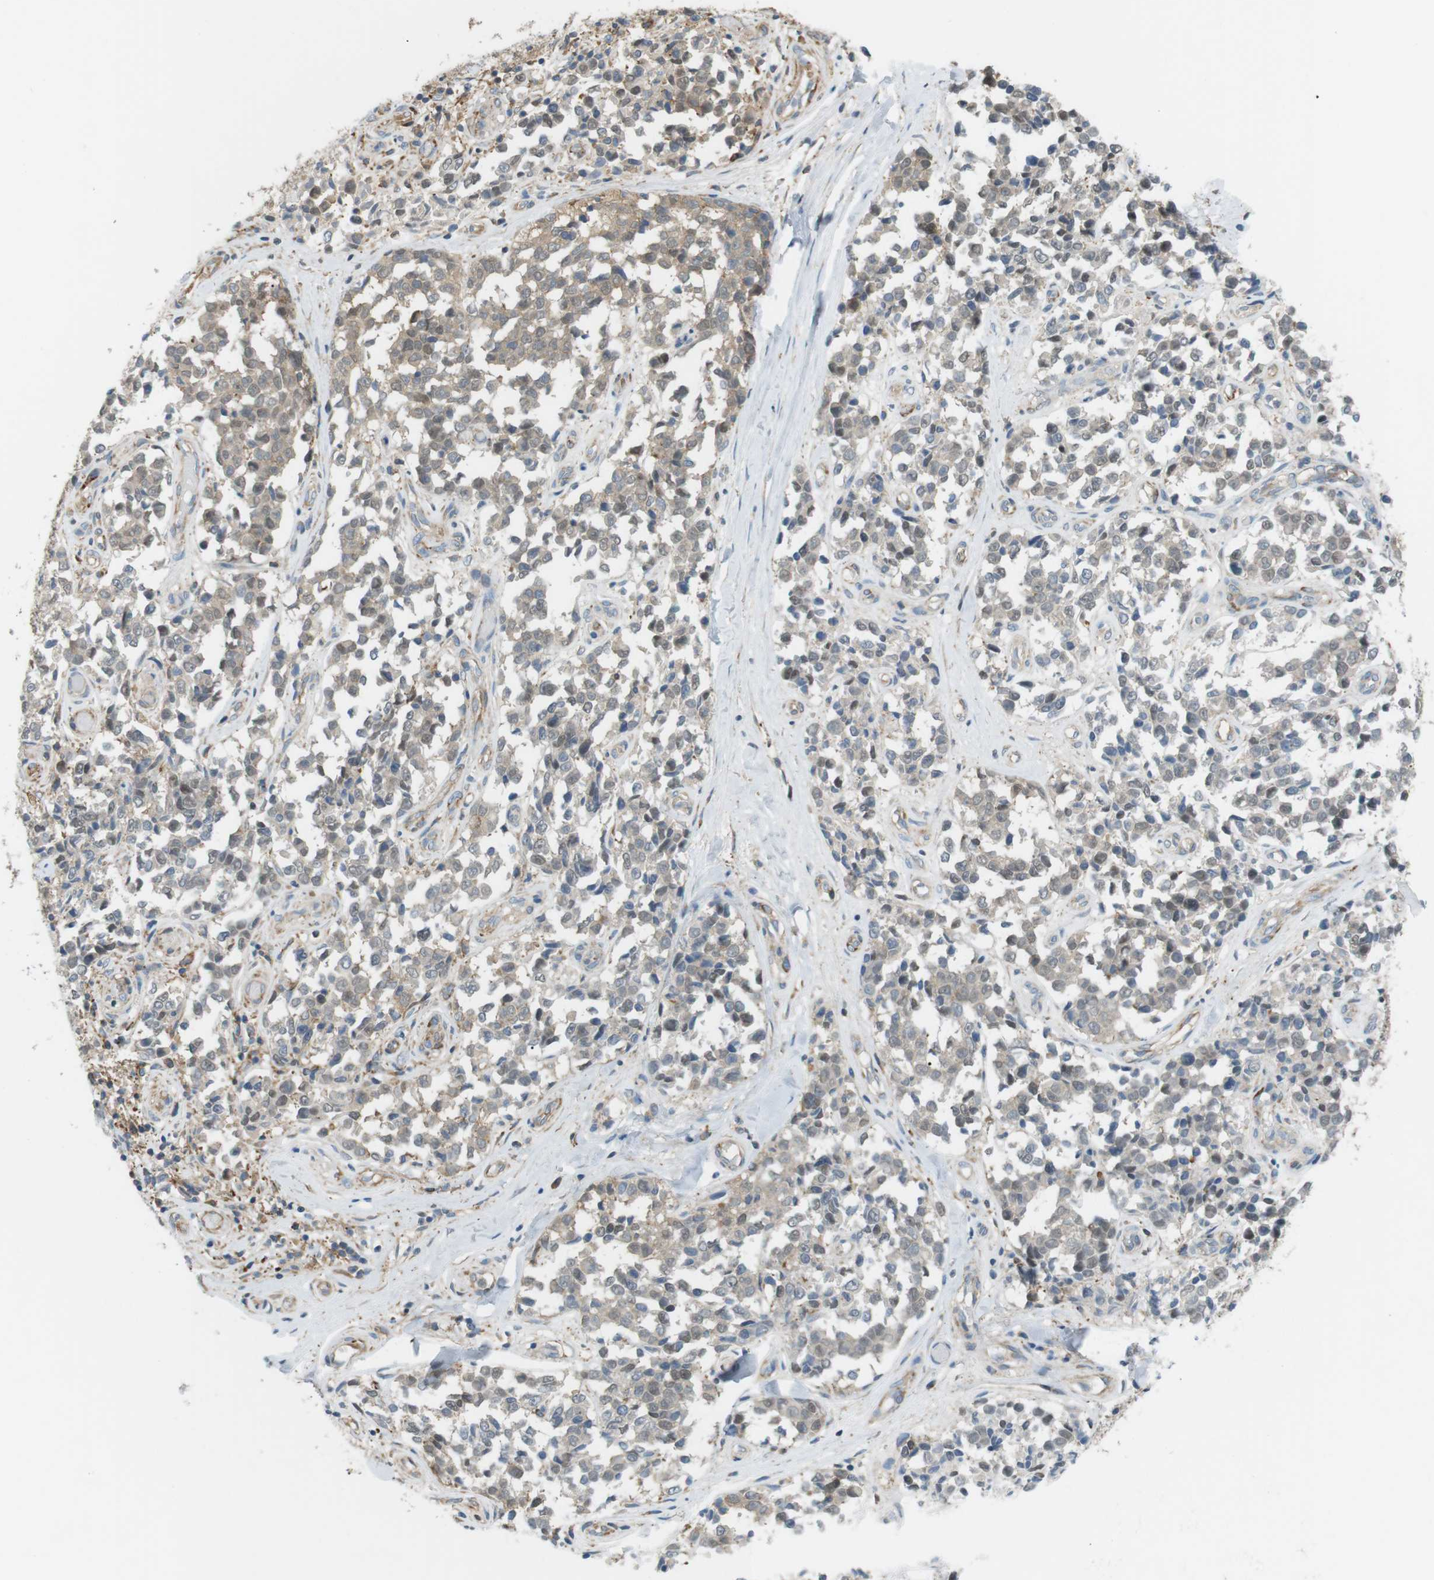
{"staining": {"intensity": "weak", "quantity": "25%-75%", "location": "cytoplasmic/membranous,nuclear"}, "tissue": "melanoma", "cell_type": "Tumor cells", "image_type": "cancer", "snomed": [{"axis": "morphology", "description": "Malignant melanoma, NOS"}, {"axis": "topography", "description": "Skin"}], "caption": "Immunohistochemistry photomicrograph of melanoma stained for a protein (brown), which exhibits low levels of weak cytoplasmic/membranous and nuclear expression in approximately 25%-75% of tumor cells.", "gene": "PEPD", "patient": {"sex": "female", "age": 64}}